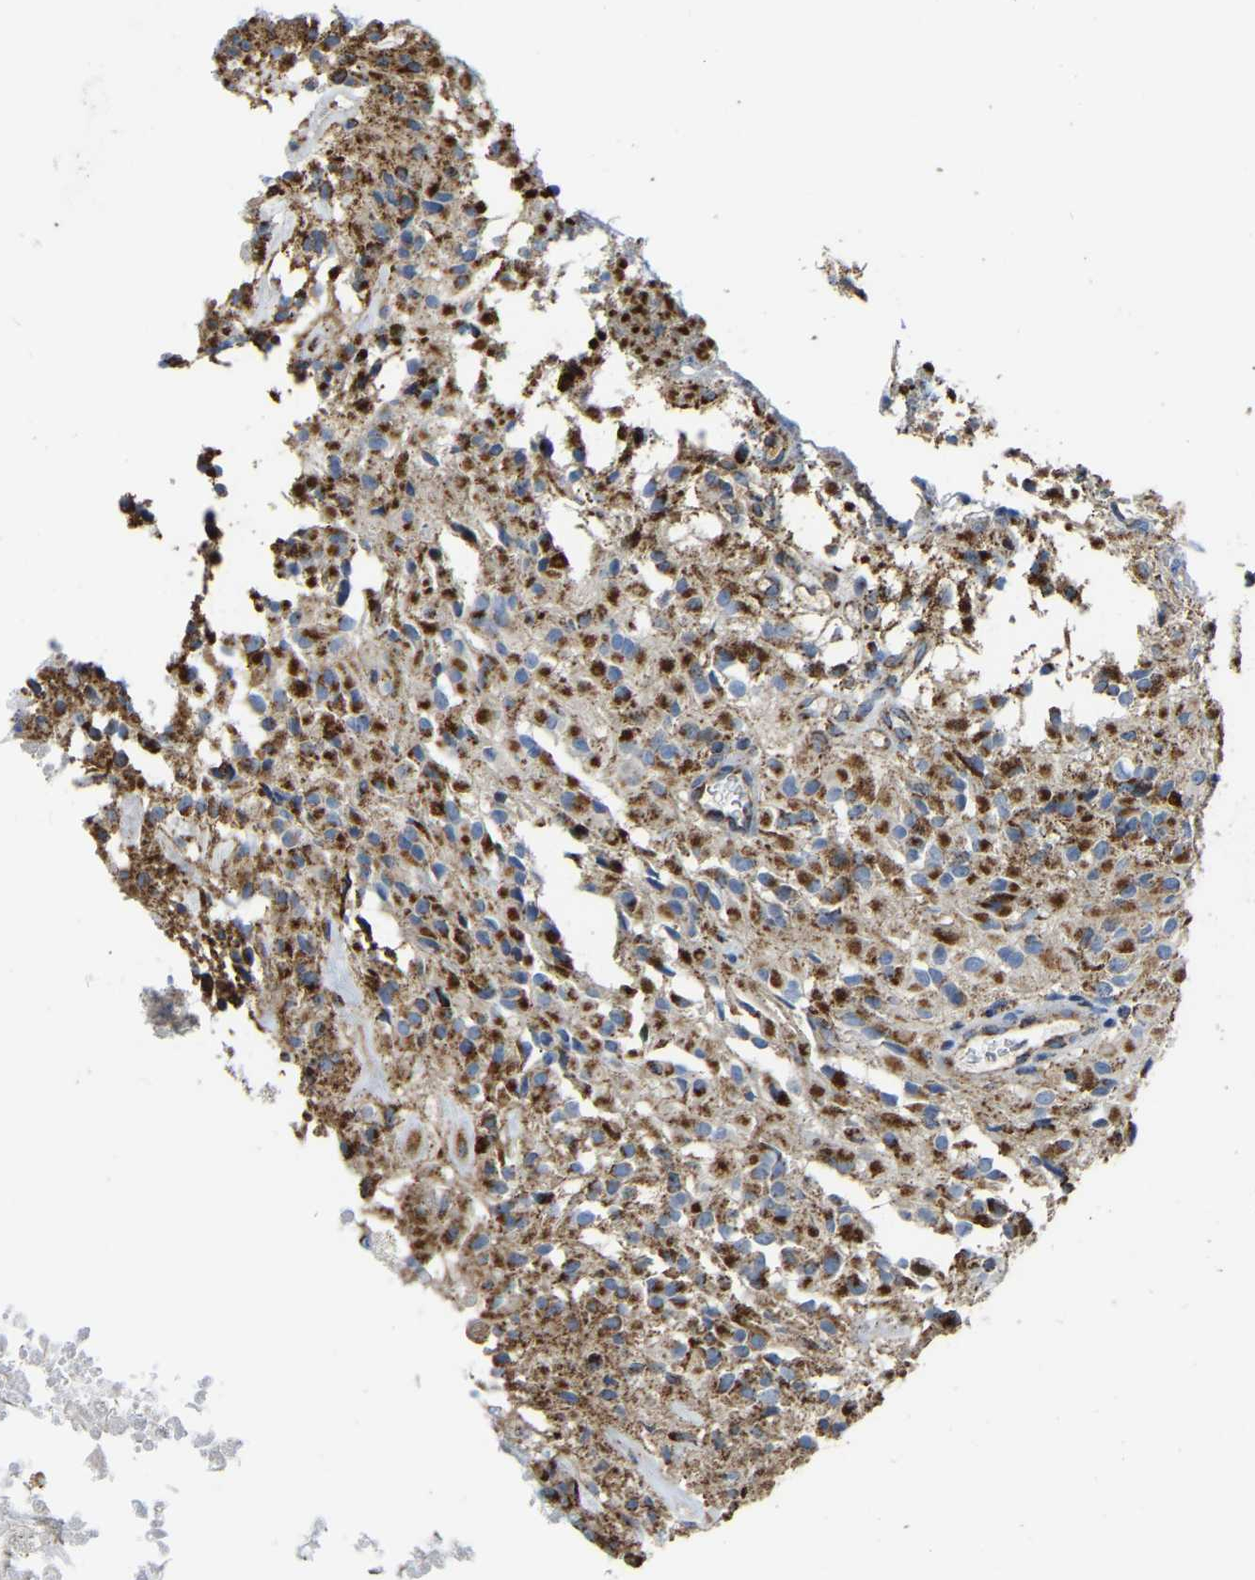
{"staining": {"intensity": "strong", "quantity": ">75%", "location": "cytoplasmic/membranous"}, "tissue": "glioma", "cell_type": "Tumor cells", "image_type": "cancer", "snomed": [{"axis": "morphology", "description": "Glioma, malignant, High grade"}, {"axis": "topography", "description": "Brain"}], "caption": "This photomicrograph exhibits high-grade glioma (malignant) stained with IHC to label a protein in brown. The cytoplasmic/membranous of tumor cells show strong positivity for the protein. Nuclei are counter-stained blue.", "gene": "ETFA", "patient": {"sex": "female", "age": 59}}